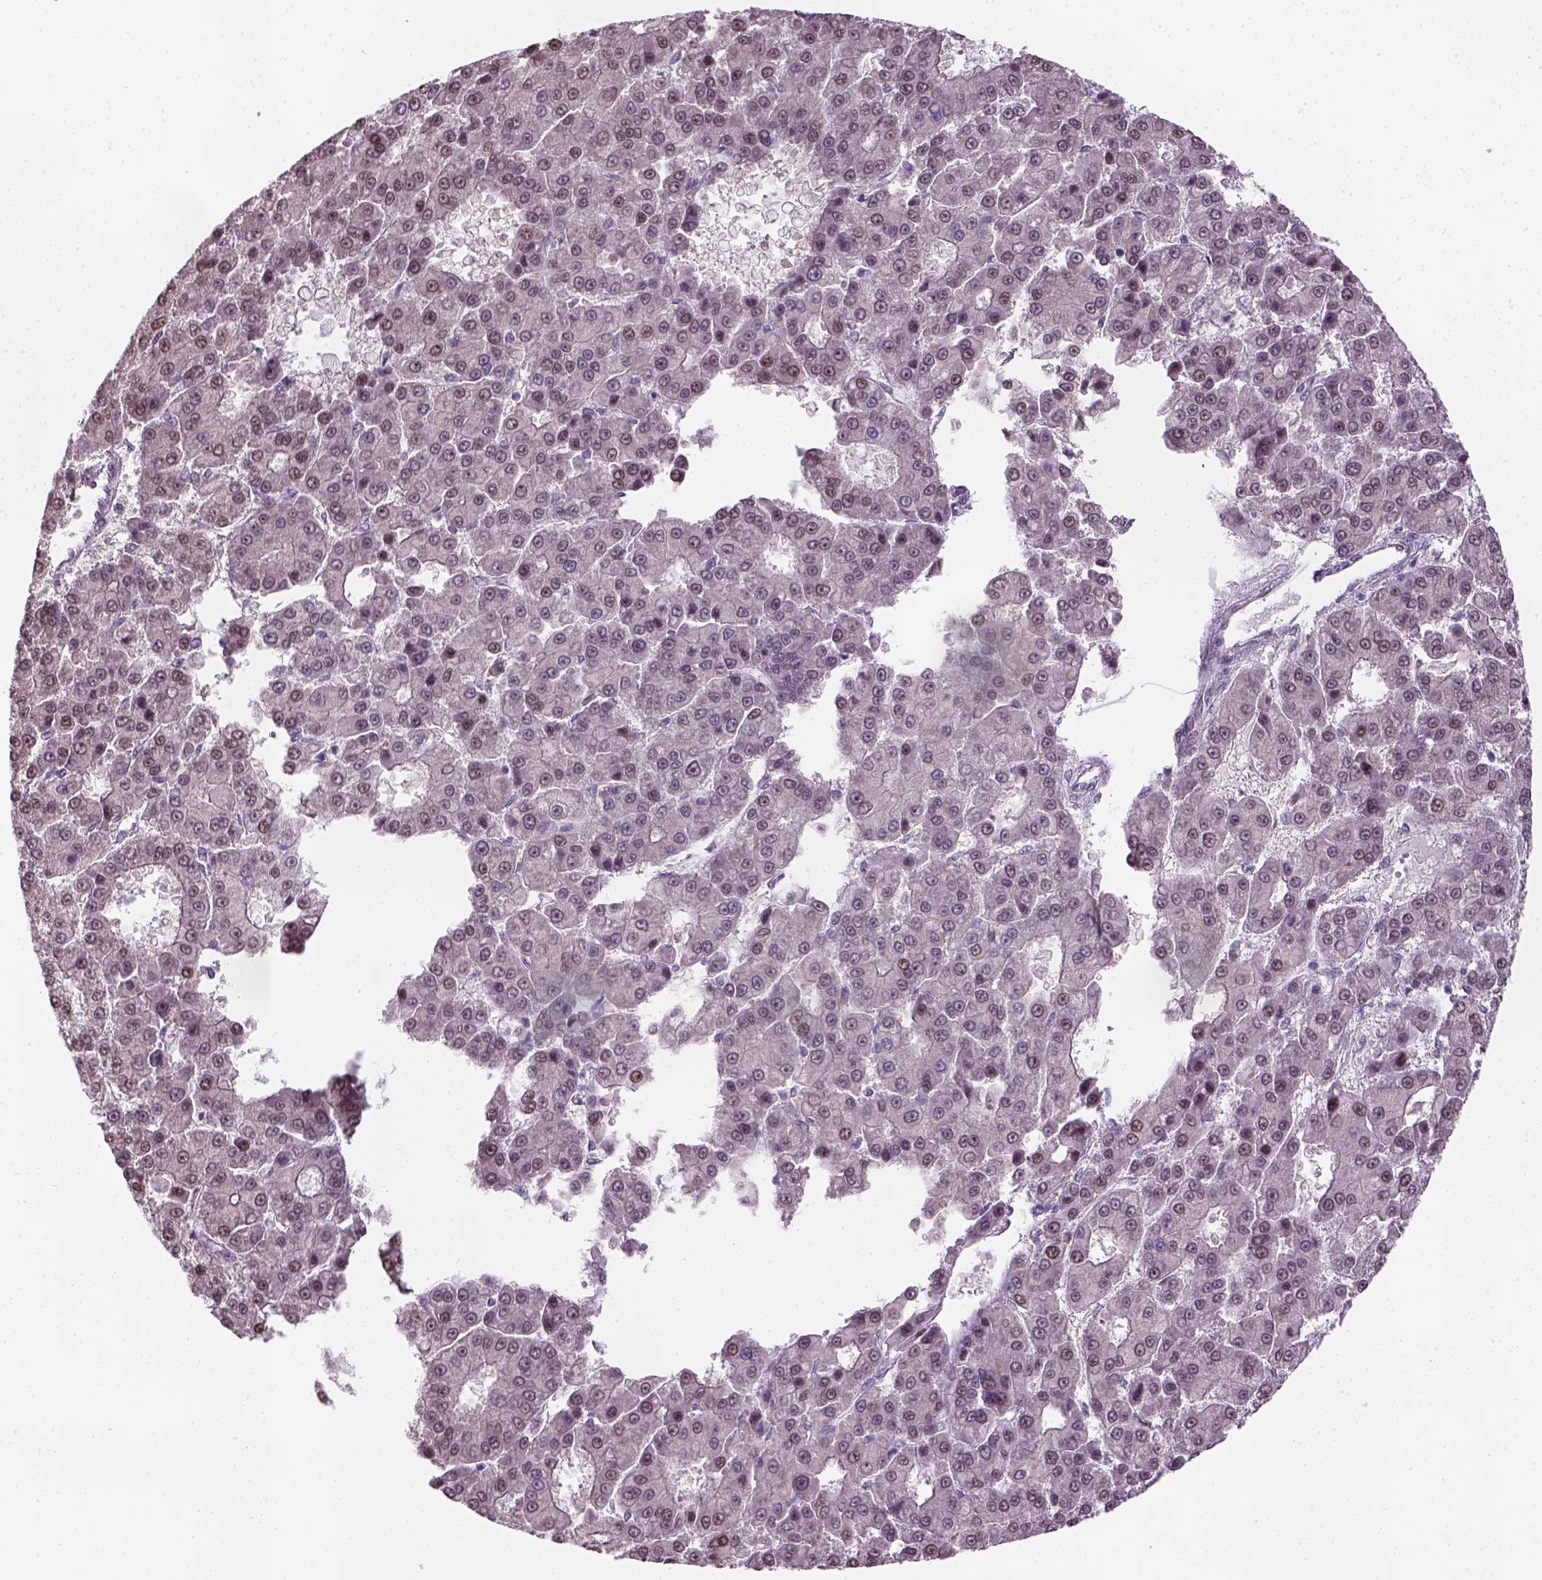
{"staining": {"intensity": "moderate", "quantity": "25%-75%", "location": "nuclear"}, "tissue": "liver cancer", "cell_type": "Tumor cells", "image_type": "cancer", "snomed": [{"axis": "morphology", "description": "Carcinoma, Hepatocellular, NOS"}, {"axis": "topography", "description": "Liver"}], "caption": "High-magnification brightfield microscopy of liver hepatocellular carcinoma stained with DAB (brown) and counterstained with hematoxylin (blue). tumor cells exhibit moderate nuclear expression is identified in about25%-75% of cells.", "gene": "C1orf112", "patient": {"sex": "male", "age": 70}}